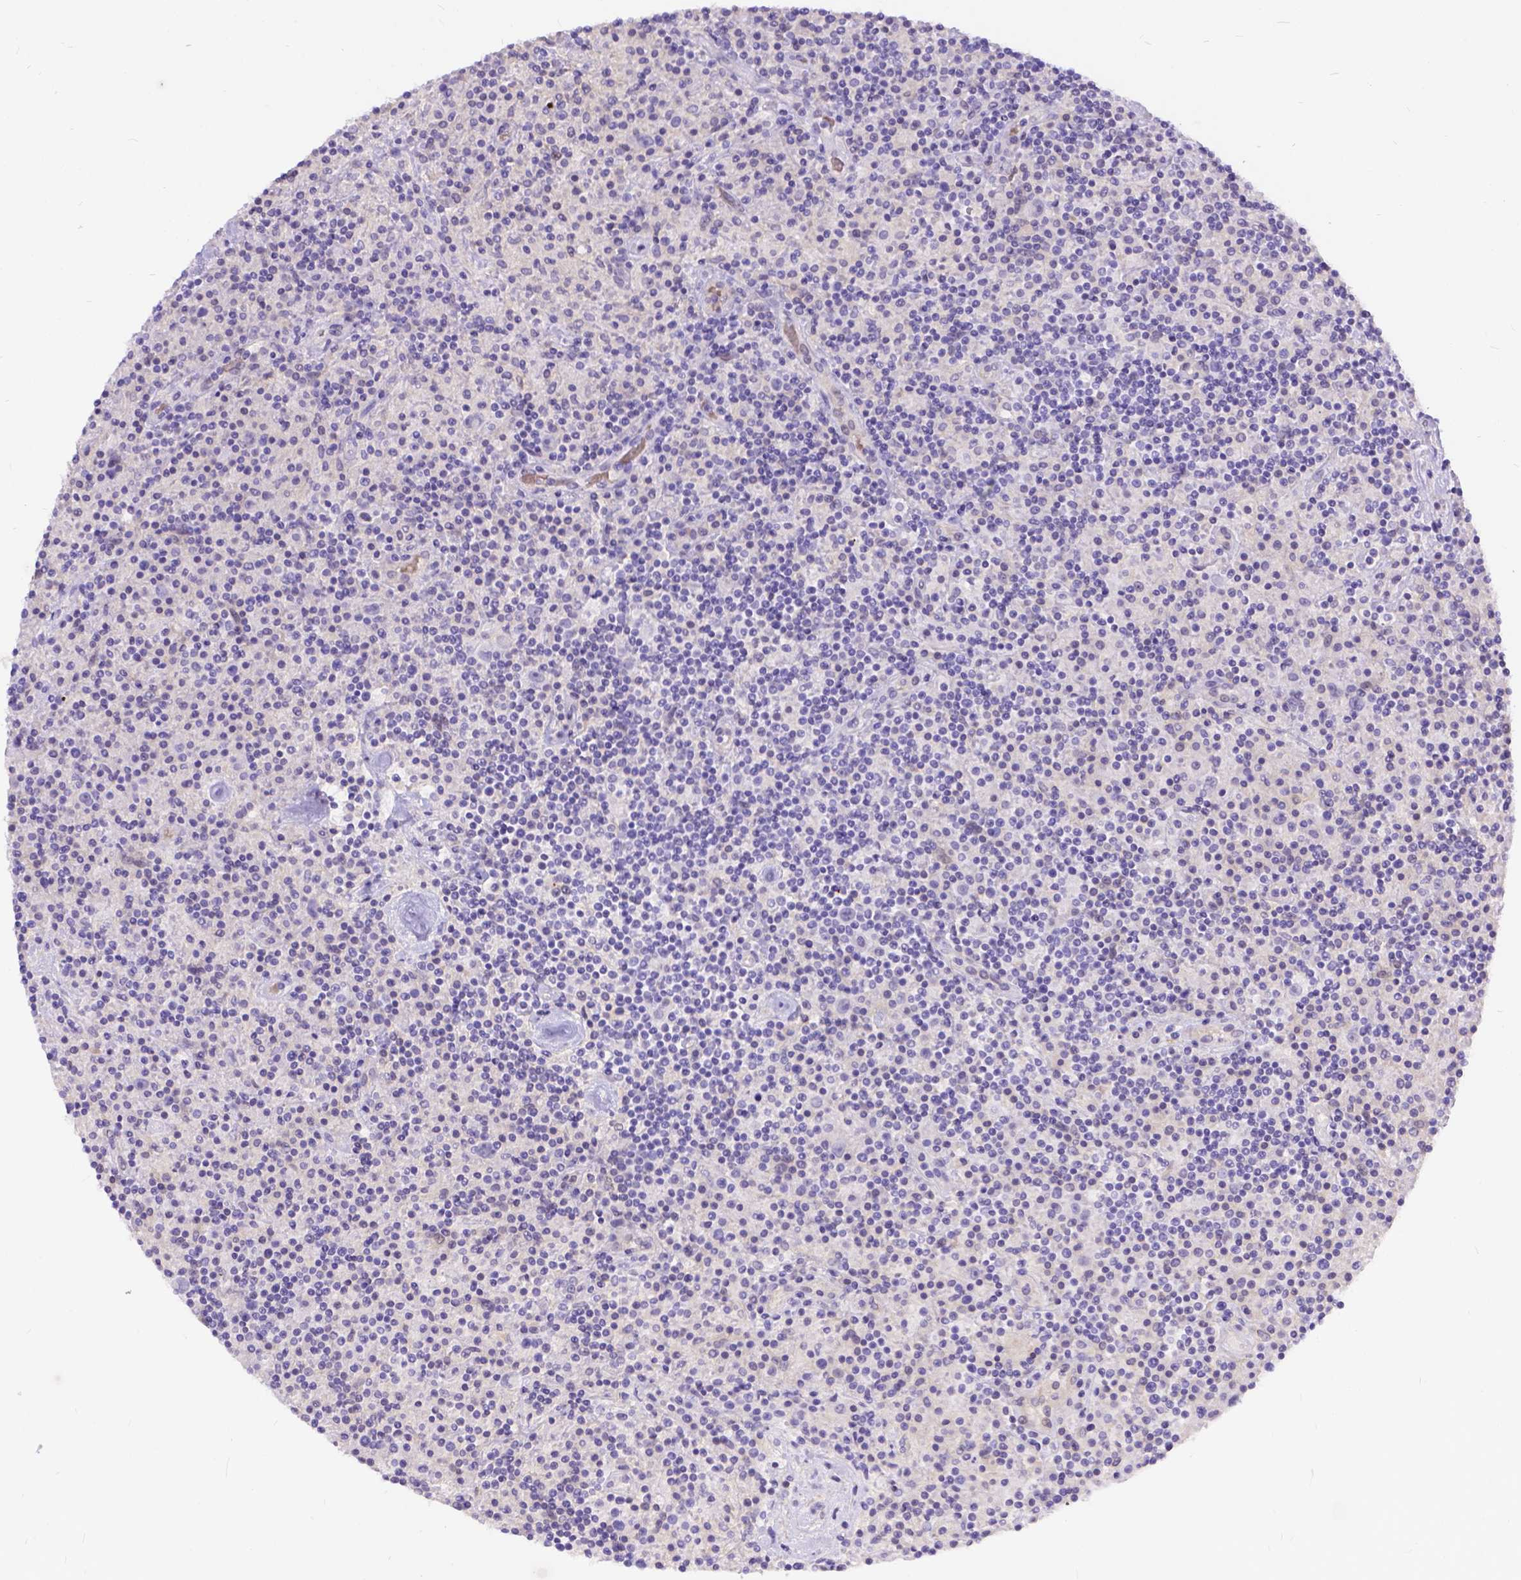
{"staining": {"intensity": "negative", "quantity": "none", "location": "none"}, "tissue": "lymphoma", "cell_type": "Tumor cells", "image_type": "cancer", "snomed": [{"axis": "morphology", "description": "Hodgkin's disease, NOS"}, {"axis": "topography", "description": "Lymph node"}], "caption": "Image shows no significant protein expression in tumor cells of lymphoma.", "gene": "TMEM169", "patient": {"sex": "male", "age": 70}}